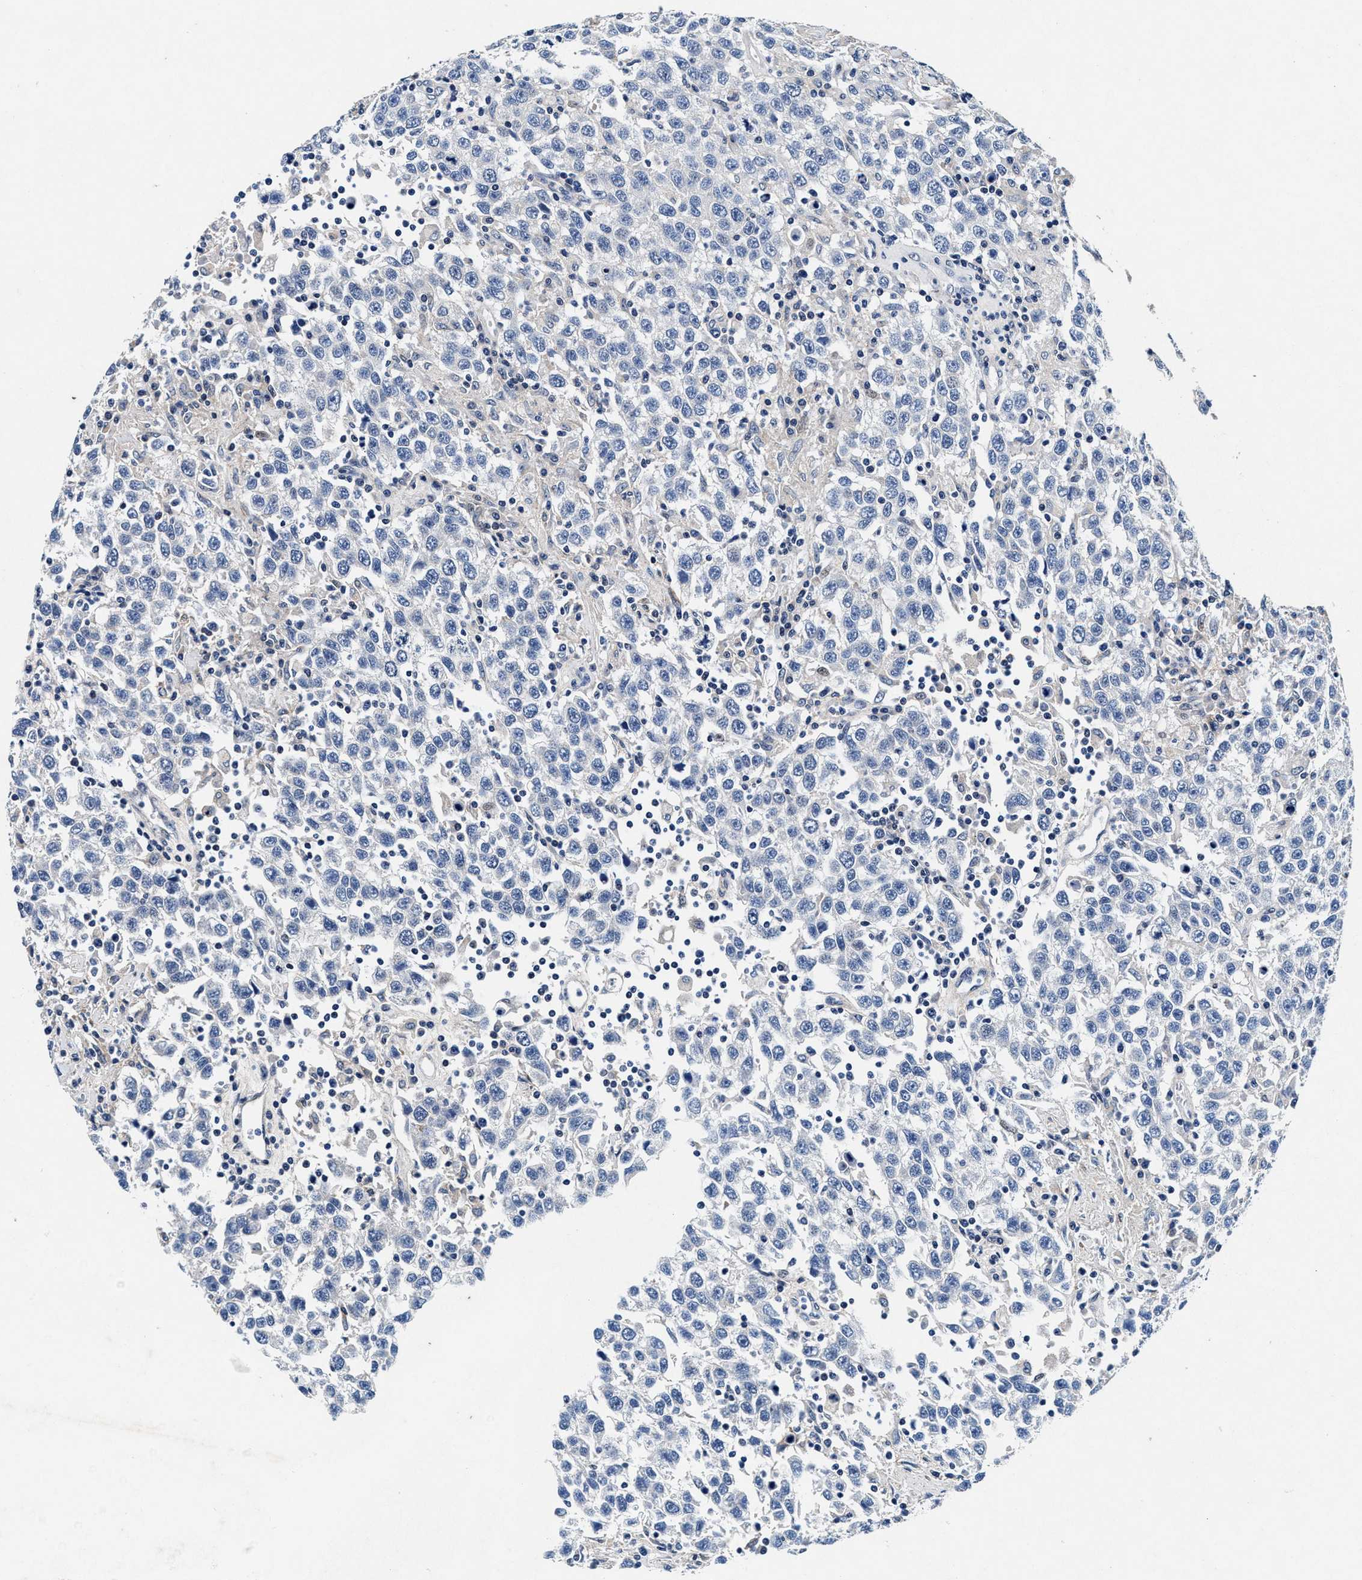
{"staining": {"intensity": "negative", "quantity": "none", "location": "none"}, "tissue": "testis cancer", "cell_type": "Tumor cells", "image_type": "cancer", "snomed": [{"axis": "morphology", "description": "Seminoma, NOS"}, {"axis": "topography", "description": "Testis"}], "caption": "This is a histopathology image of immunohistochemistry (IHC) staining of testis cancer (seminoma), which shows no expression in tumor cells. The staining is performed using DAB (3,3'-diaminobenzidine) brown chromogen with nuclei counter-stained in using hematoxylin.", "gene": "SLC8A1", "patient": {"sex": "male", "age": 41}}